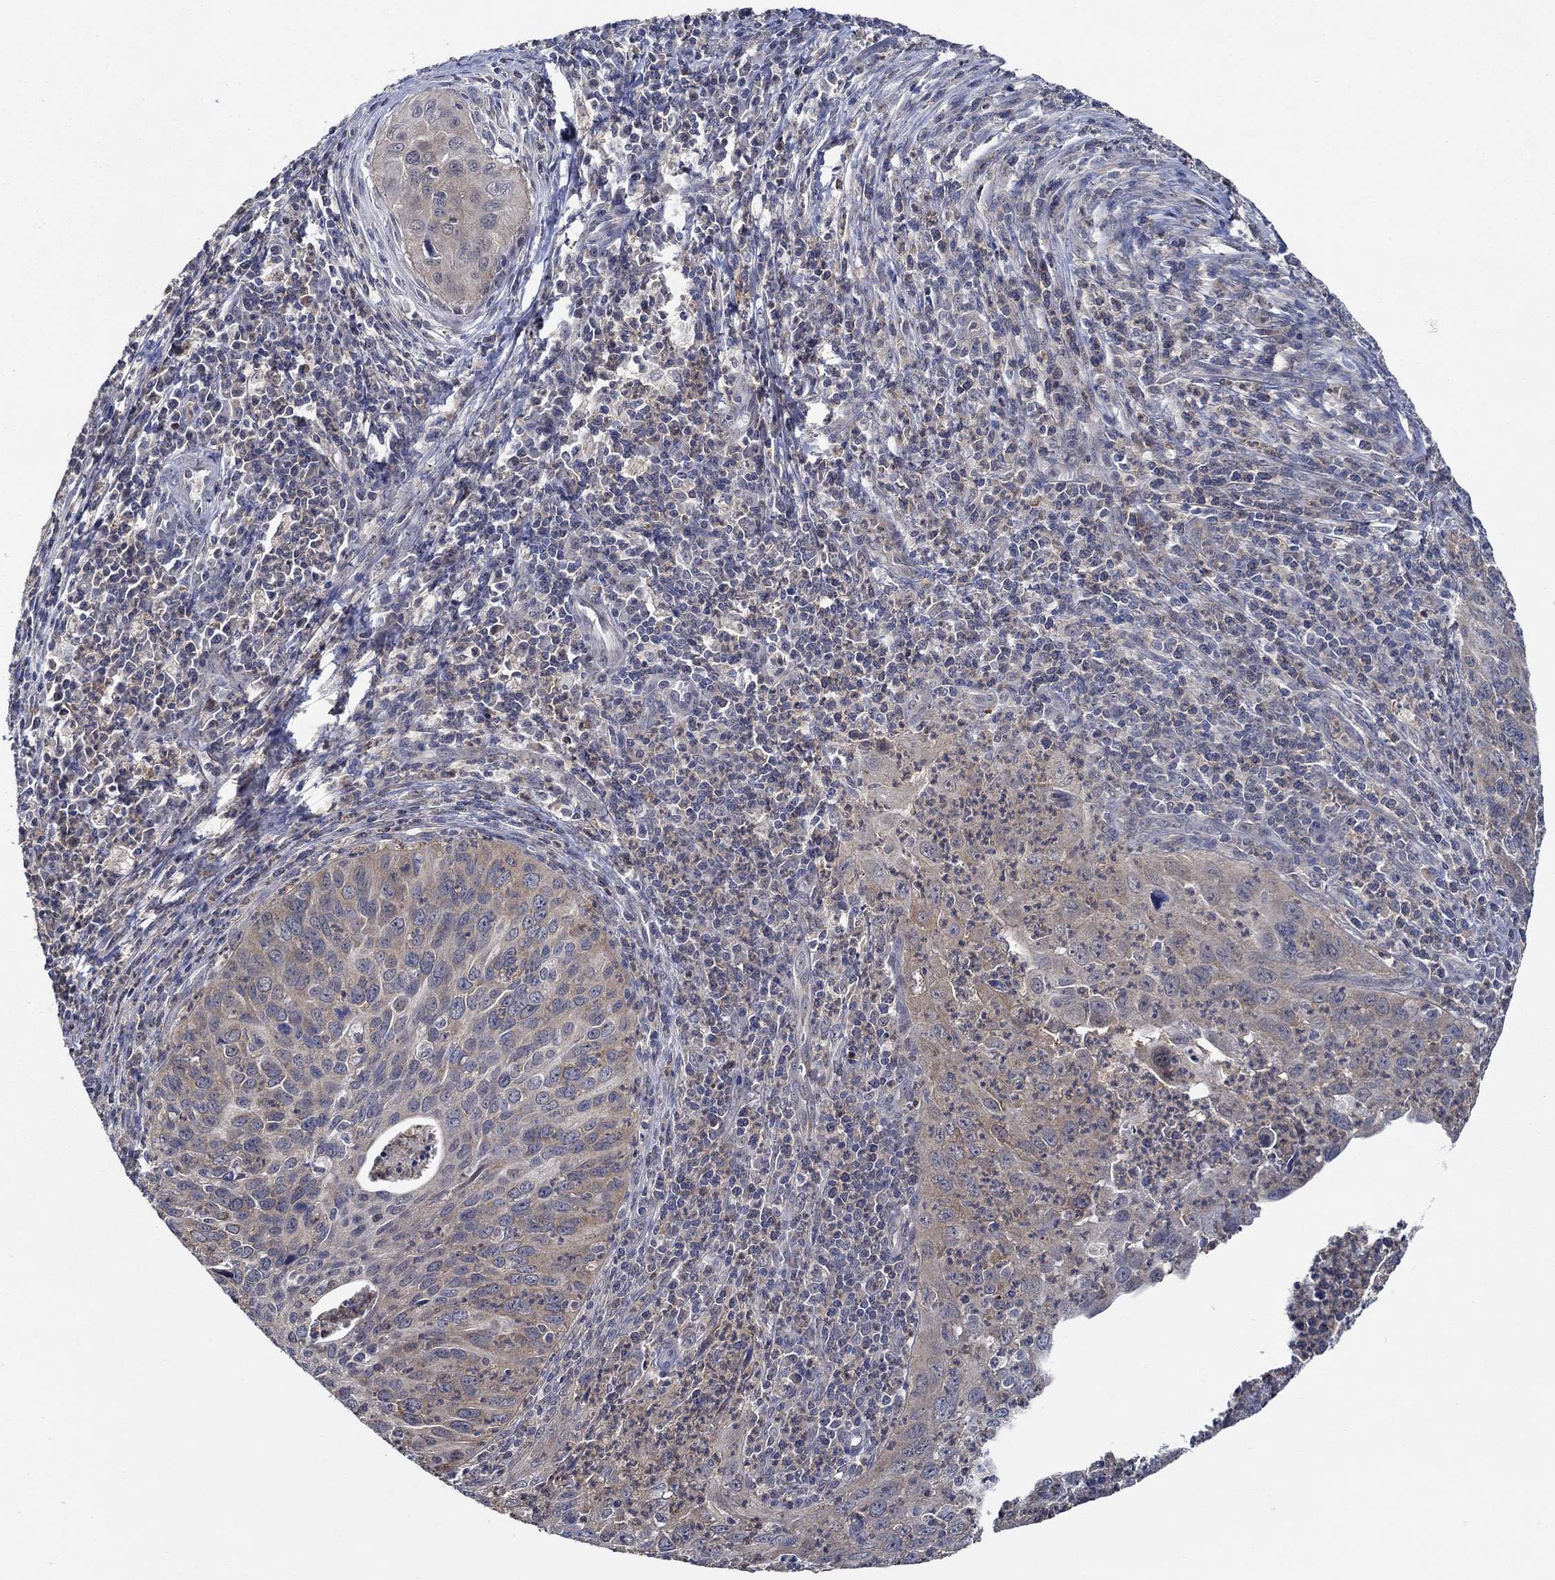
{"staining": {"intensity": "weak", "quantity": "25%-75%", "location": "cytoplasmic/membranous"}, "tissue": "cervical cancer", "cell_type": "Tumor cells", "image_type": "cancer", "snomed": [{"axis": "morphology", "description": "Squamous cell carcinoma, NOS"}, {"axis": "topography", "description": "Cervix"}], "caption": "Immunohistochemical staining of cervical cancer (squamous cell carcinoma) displays weak cytoplasmic/membranous protein expression in approximately 25%-75% of tumor cells. (DAB = brown stain, brightfield microscopy at high magnification).", "gene": "DACT1", "patient": {"sex": "female", "age": 26}}